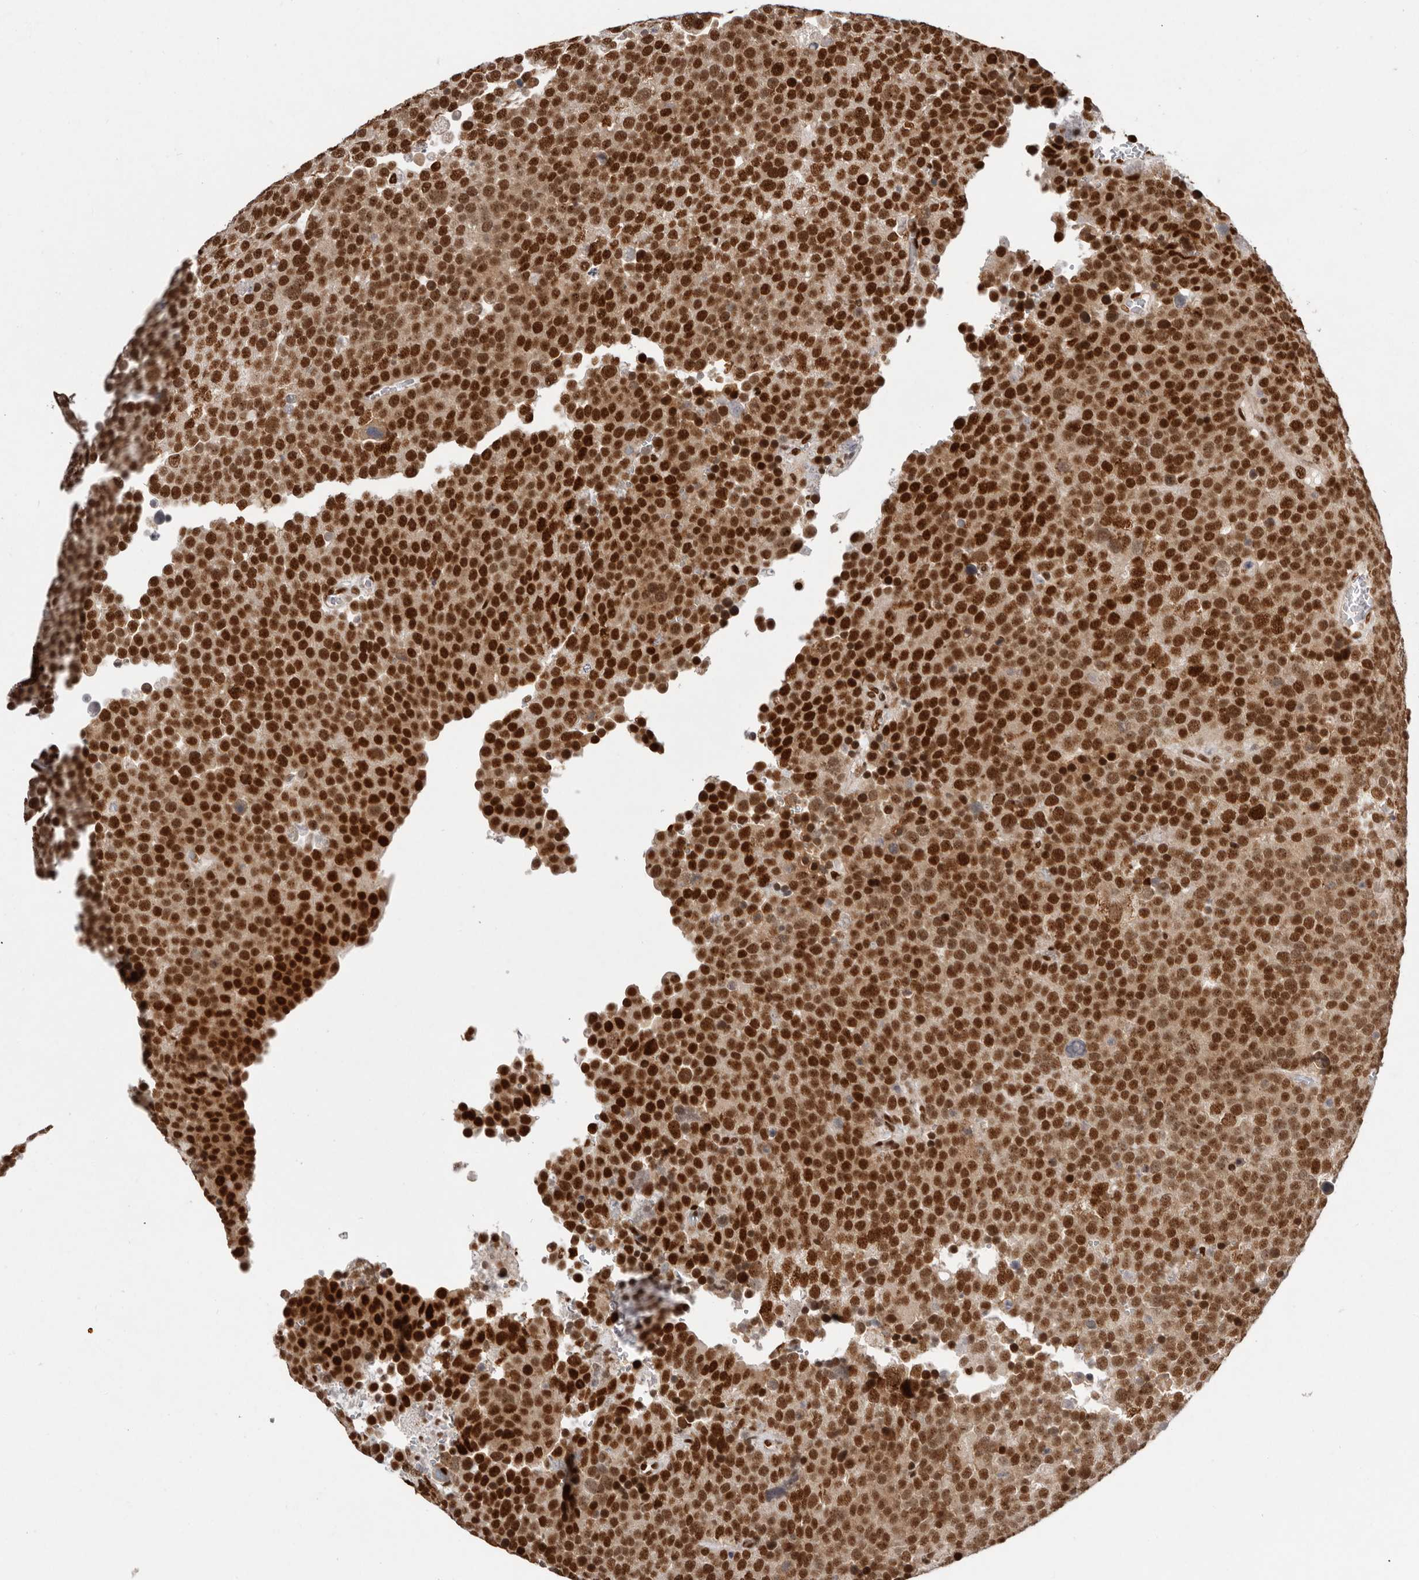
{"staining": {"intensity": "strong", "quantity": ">75%", "location": "nuclear"}, "tissue": "testis cancer", "cell_type": "Tumor cells", "image_type": "cancer", "snomed": [{"axis": "morphology", "description": "Seminoma, NOS"}, {"axis": "topography", "description": "Testis"}], "caption": "Testis cancer (seminoma) stained with a protein marker shows strong staining in tumor cells.", "gene": "CHTOP", "patient": {"sex": "male", "age": 71}}